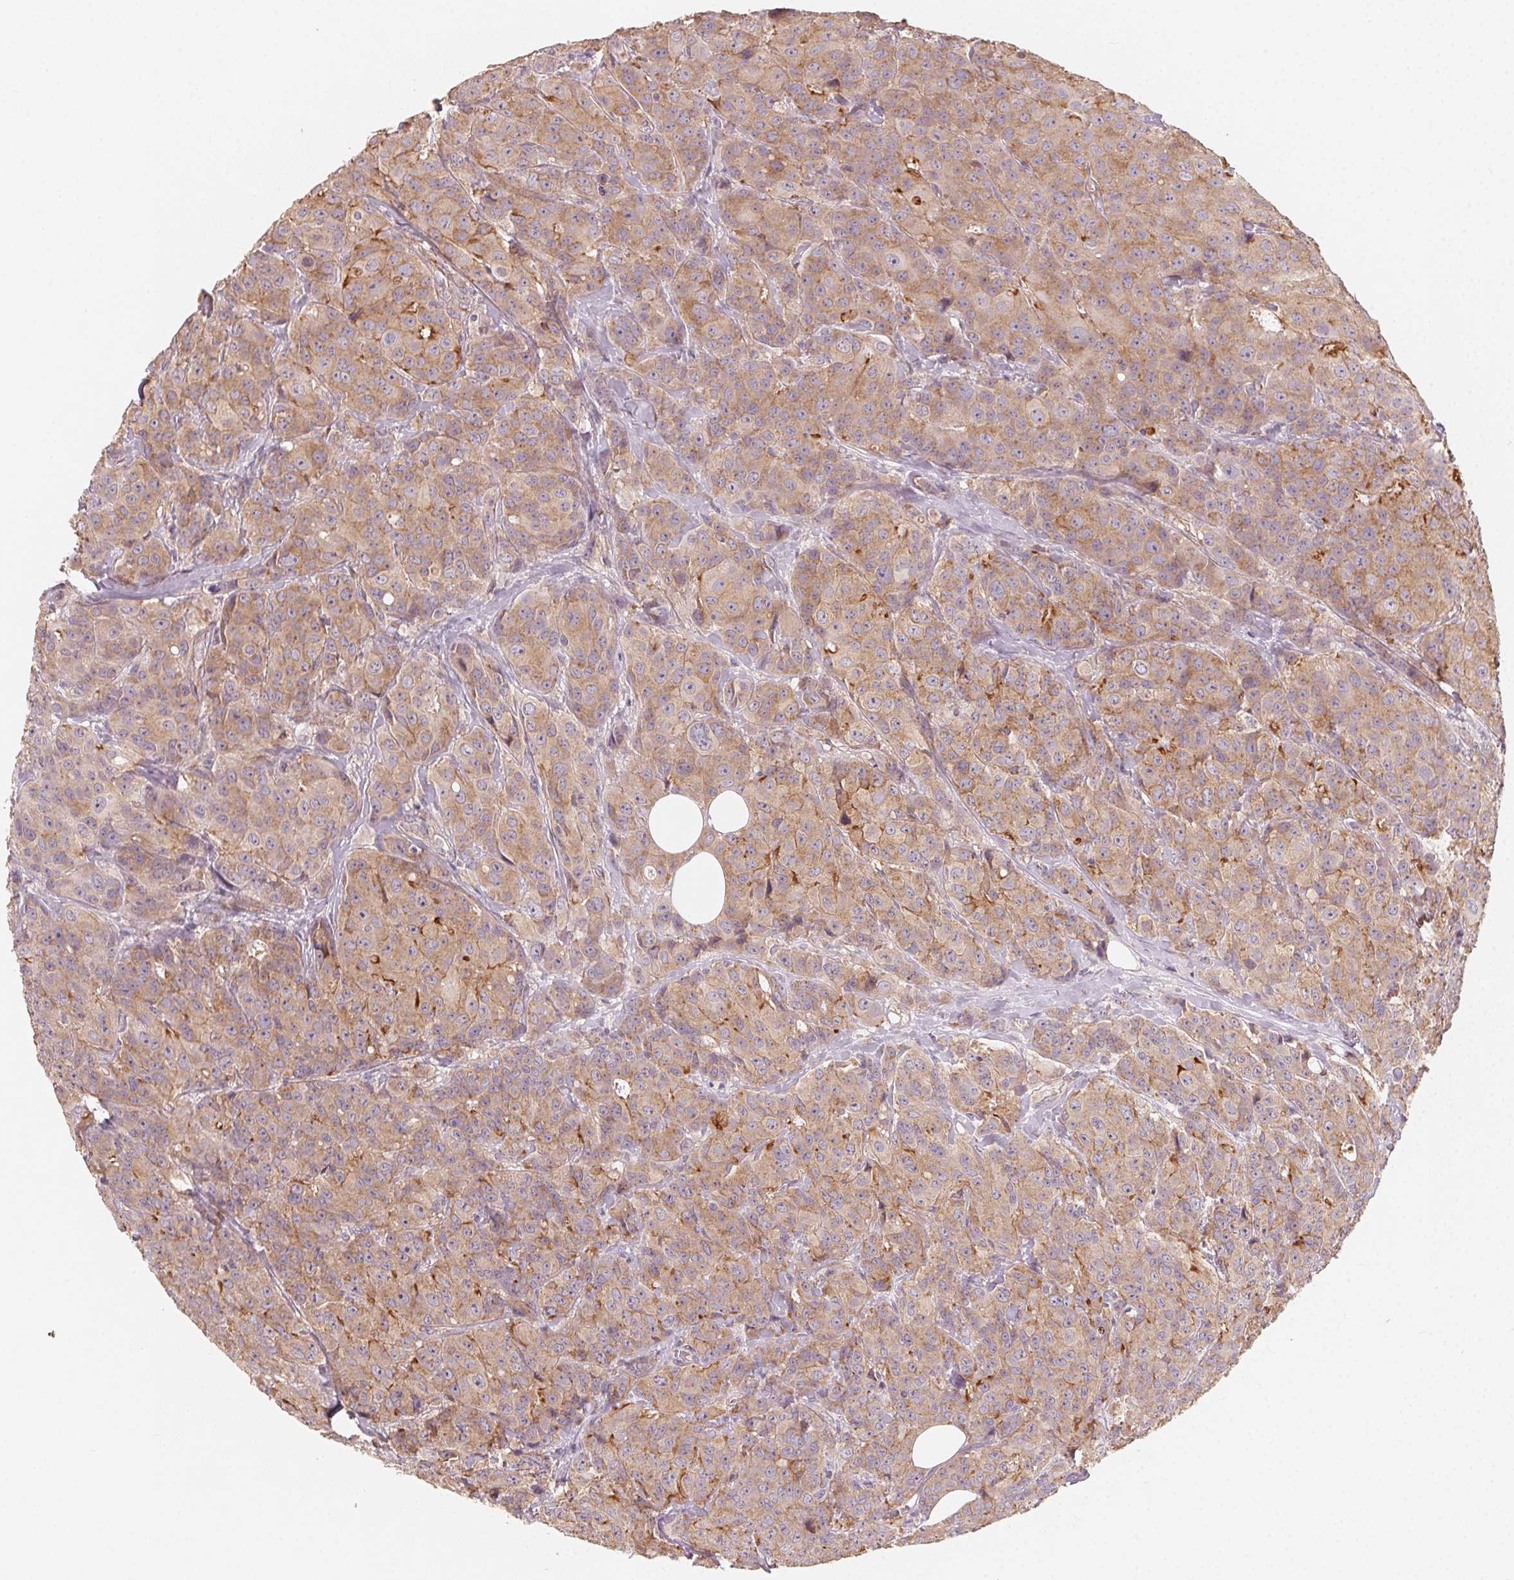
{"staining": {"intensity": "moderate", "quantity": ">75%", "location": "cytoplasmic/membranous"}, "tissue": "breast cancer", "cell_type": "Tumor cells", "image_type": "cancer", "snomed": [{"axis": "morphology", "description": "Duct carcinoma"}, {"axis": "topography", "description": "Breast"}], "caption": "Approximately >75% of tumor cells in human breast cancer (intraductal carcinoma) reveal moderate cytoplasmic/membranous protein positivity as visualized by brown immunohistochemical staining.", "gene": "AP1S1", "patient": {"sex": "female", "age": 43}}